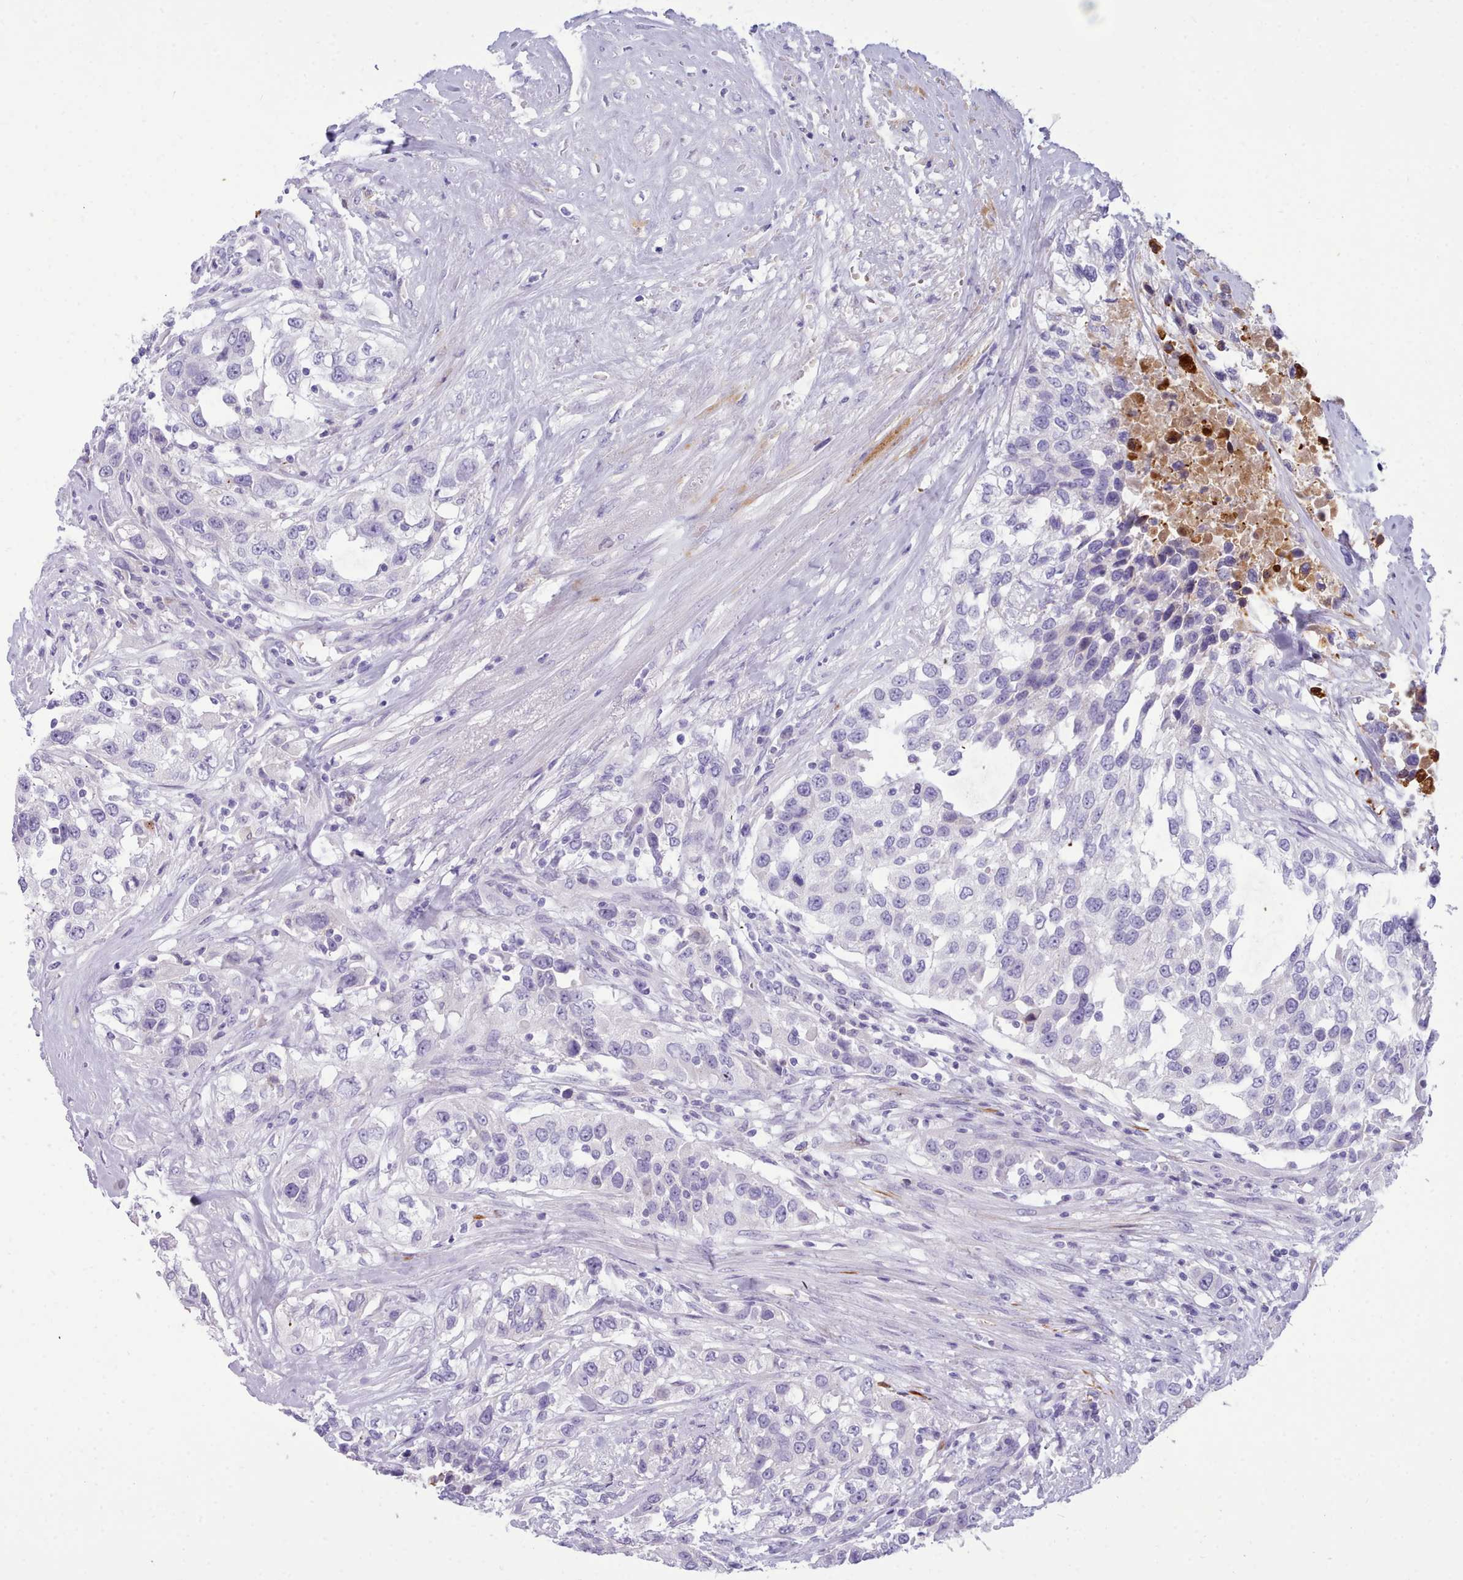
{"staining": {"intensity": "negative", "quantity": "none", "location": "none"}, "tissue": "urothelial cancer", "cell_type": "Tumor cells", "image_type": "cancer", "snomed": [{"axis": "morphology", "description": "Urothelial carcinoma, High grade"}, {"axis": "topography", "description": "Urinary bladder"}], "caption": "The histopathology image displays no staining of tumor cells in urothelial cancer.", "gene": "NKX1-2", "patient": {"sex": "female", "age": 80}}